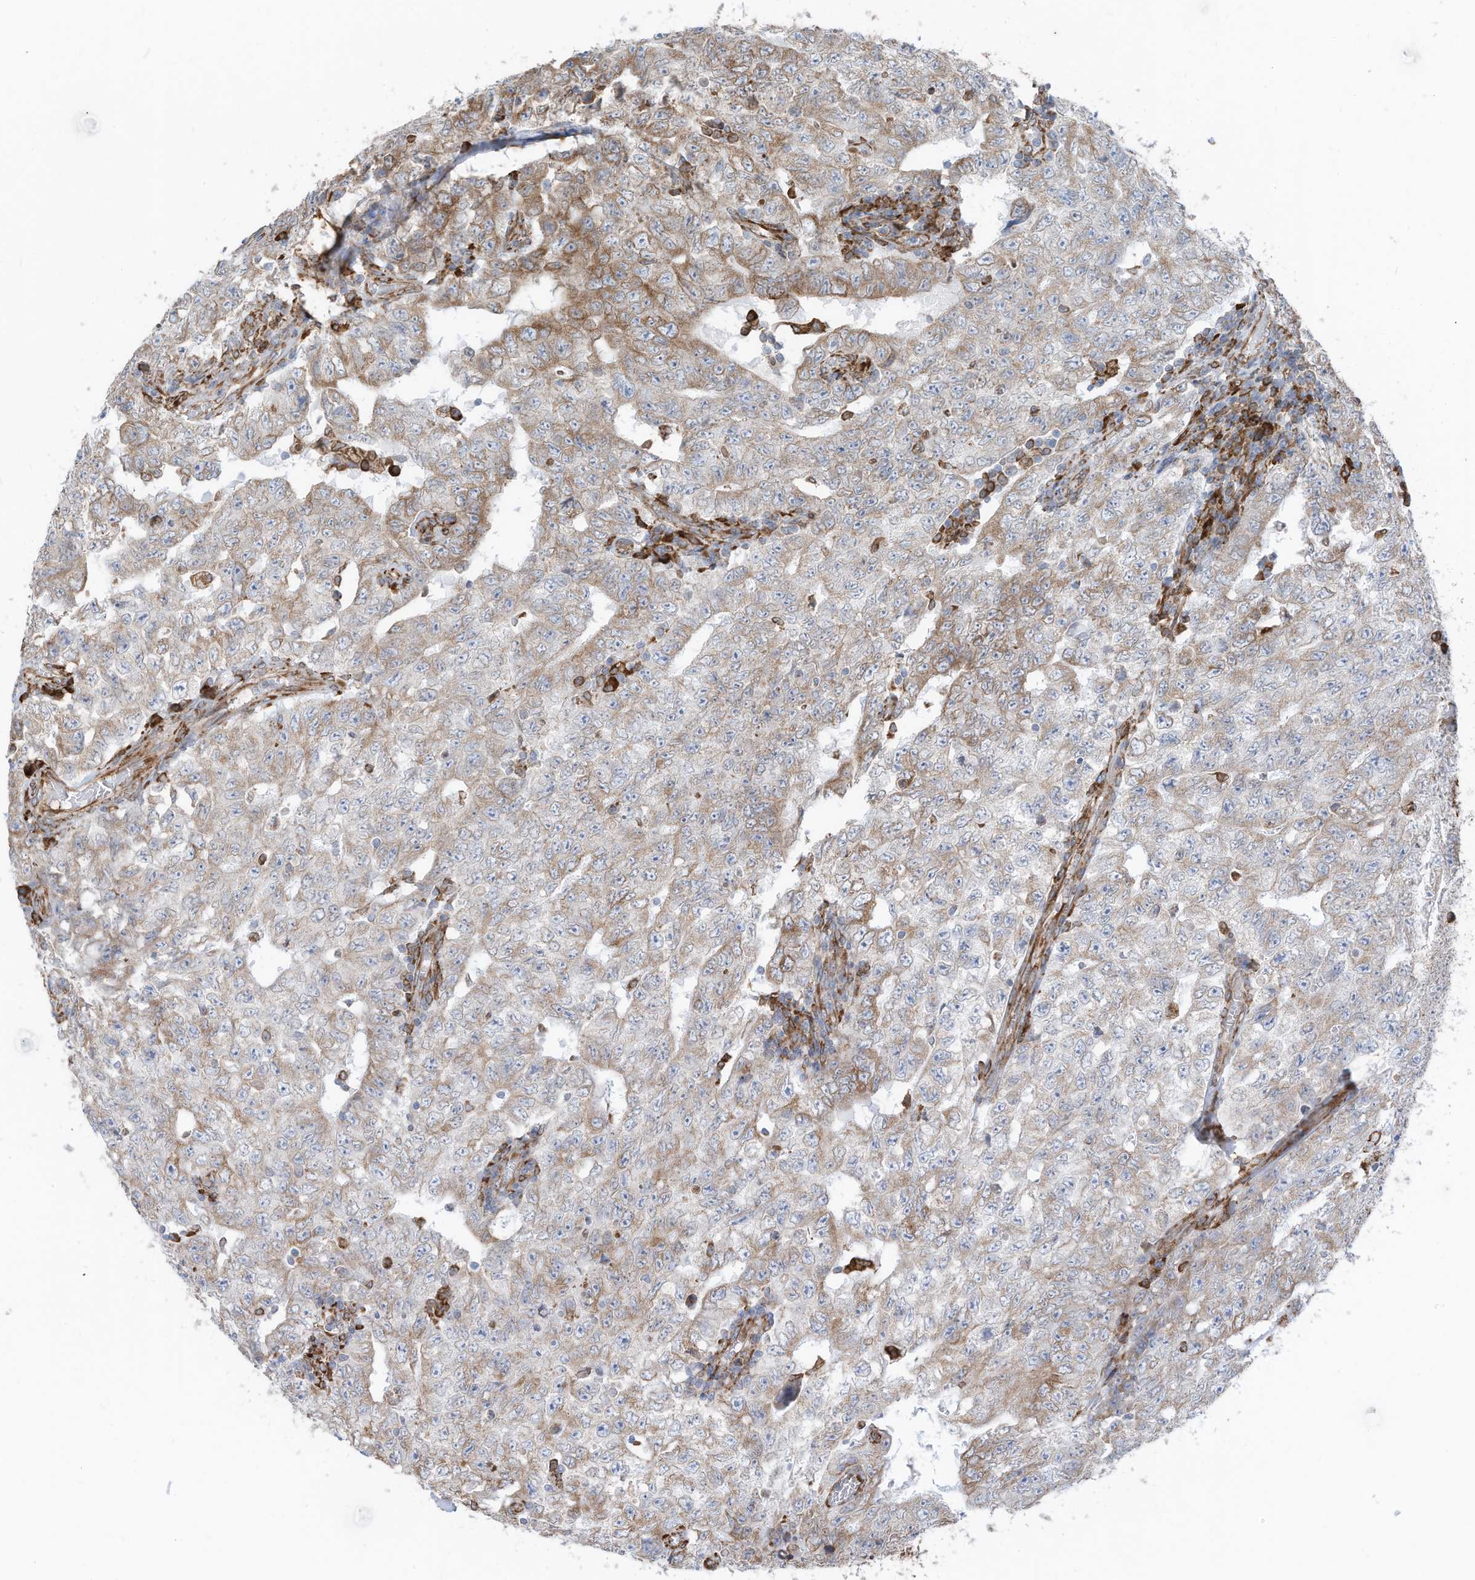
{"staining": {"intensity": "moderate", "quantity": "25%-75%", "location": "cytoplasmic/membranous"}, "tissue": "testis cancer", "cell_type": "Tumor cells", "image_type": "cancer", "snomed": [{"axis": "morphology", "description": "Carcinoma, Embryonal, NOS"}, {"axis": "topography", "description": "Testis"}], "caption": "High-power microscopy captured an immunohistochemistry (IHC) photomicrograph of testis cancer, revealing moderate cytoplasmic/membranous expression in about 25%-75% of tumor cells.", "gene": "ZNF354C", "patient": {"sex": "male", "age": 26}}